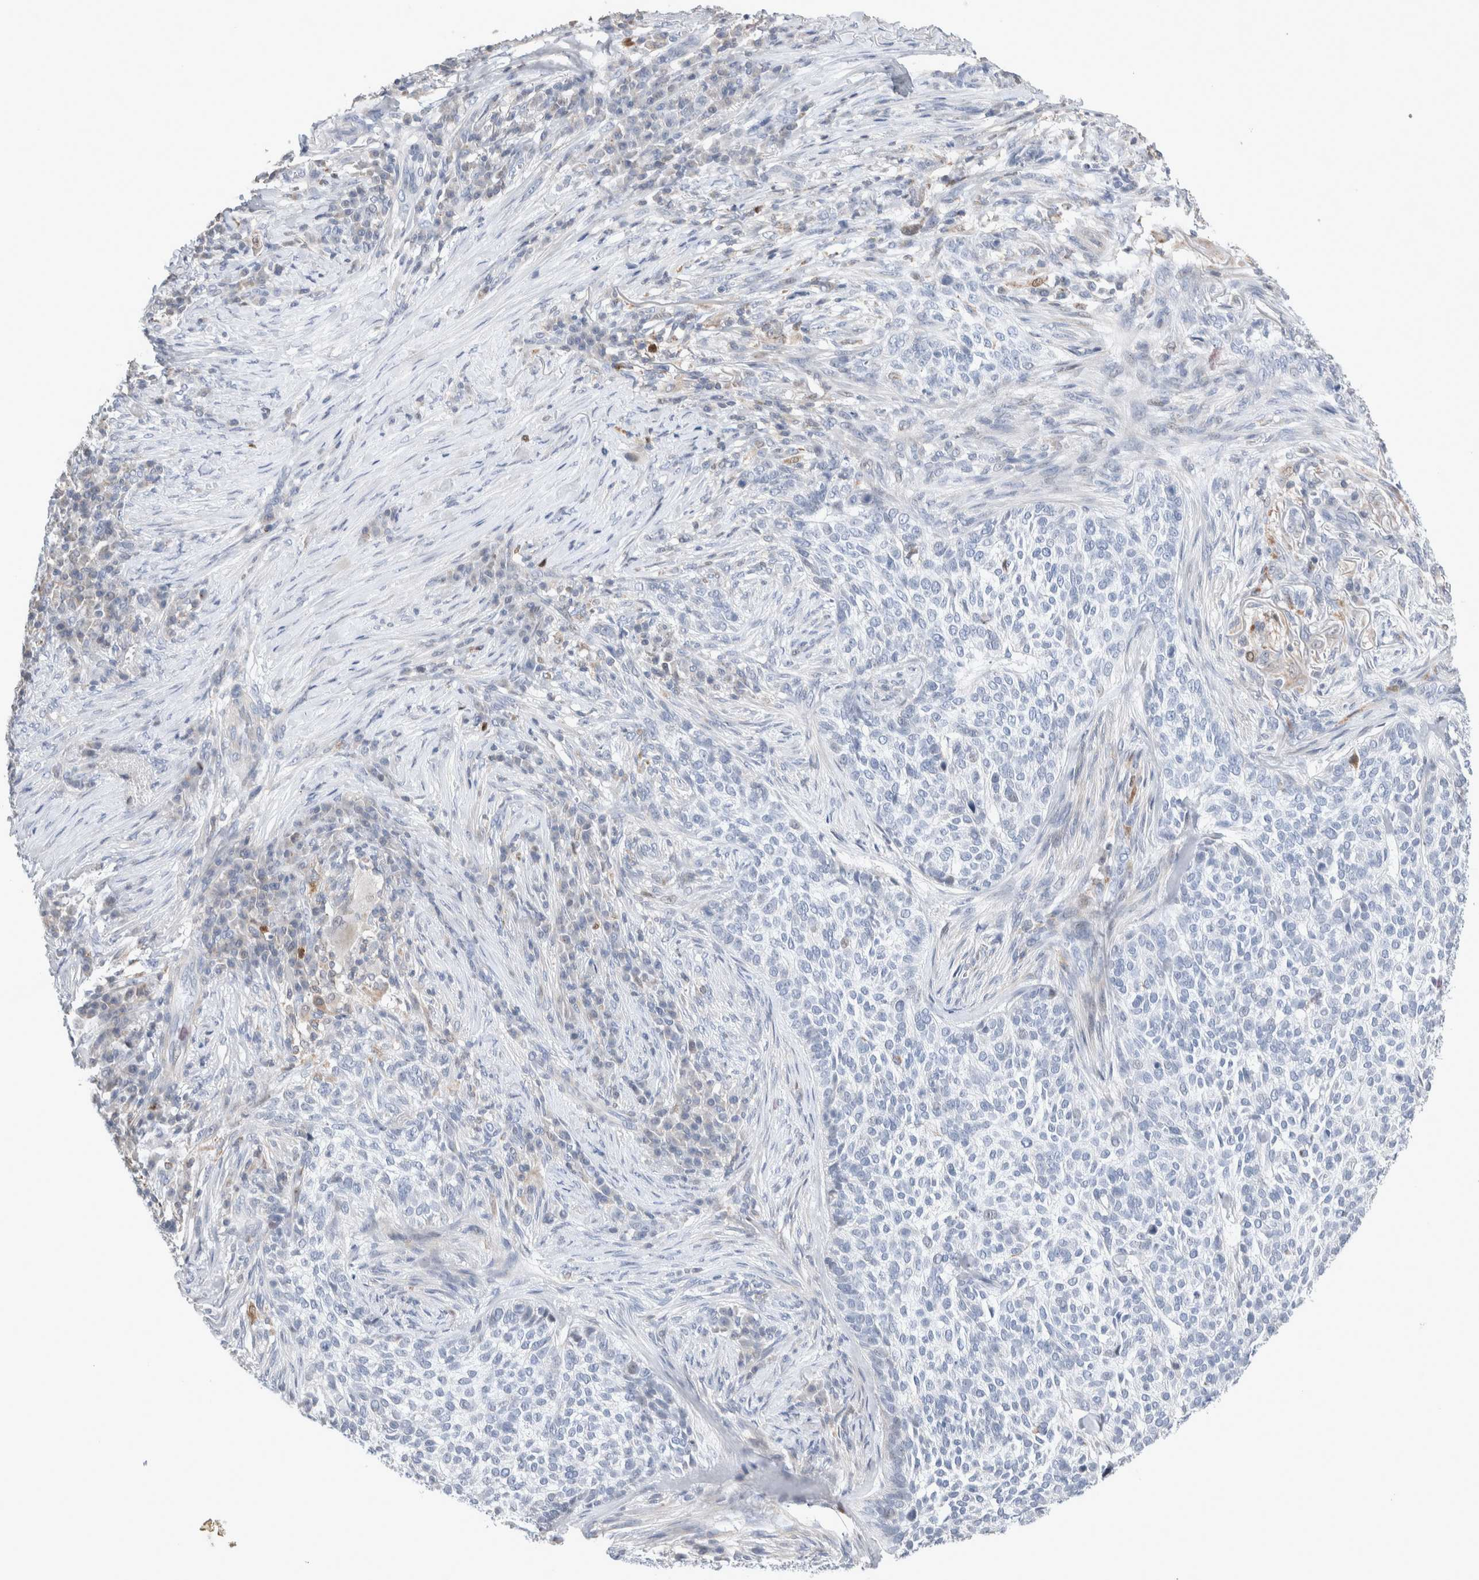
{"staining": {"intensity": "negative", "quantity": "none", "location": "none"}, "tissue": "skin cancer", "cell_type": "Tumor cells", "image_type": "cancer", "snomed": [{"axis": "morphology", "description": "Basal cell carcinoma"}, {"axis": "topography", "description": "Skin"}], "caption": "Immunohistochemistry micrograph of neoplastic tissue: human skin cancer stained with DAB (3,3'-diaminobenzidine) shows no significant protein positivity in tumor cells.", "gene": "AGMAT", "patient": {"sex": "female", "age": 64}}